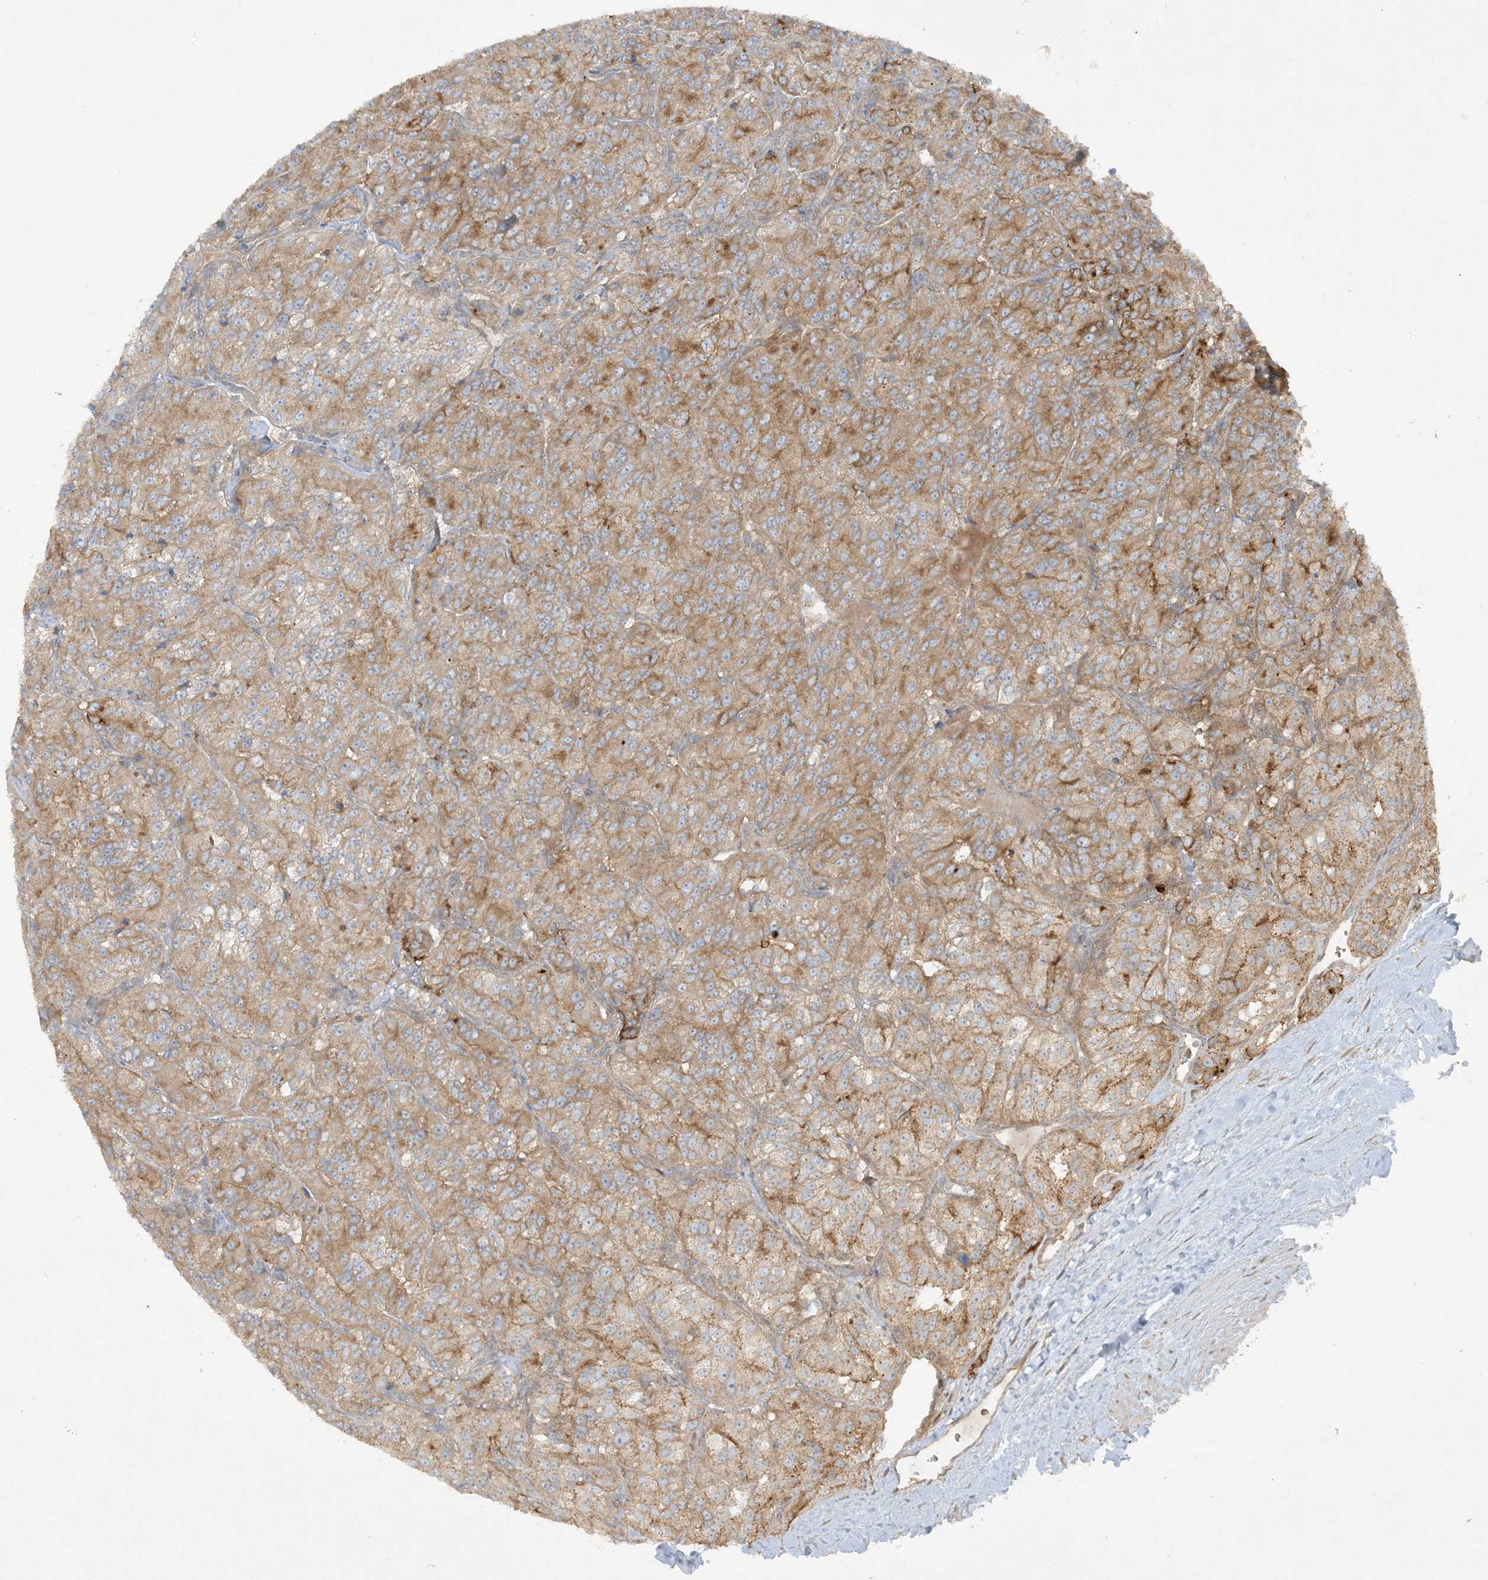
{"staining": {"intensity": "weak", "quantity": ">75%", "location": "cytoplasmic/membranous"}, "tissue": "renal cancer", "cell_type": "Tumor cells", "image_type": "cancer", "snomed": [{"axis": "morphology", "description": "Adenocarcinoma, NOS"}, {"axis": "topography", "description": "Kidney"}], "caption": "This is a micrograph of immunohistochemistry staining of adenocarcinoma (renal), which shows weak staining in the cytoplasmic/membranous of tumor cells.", "gene": "STAM2", "patient": {"sex": "female", "age": 63}}